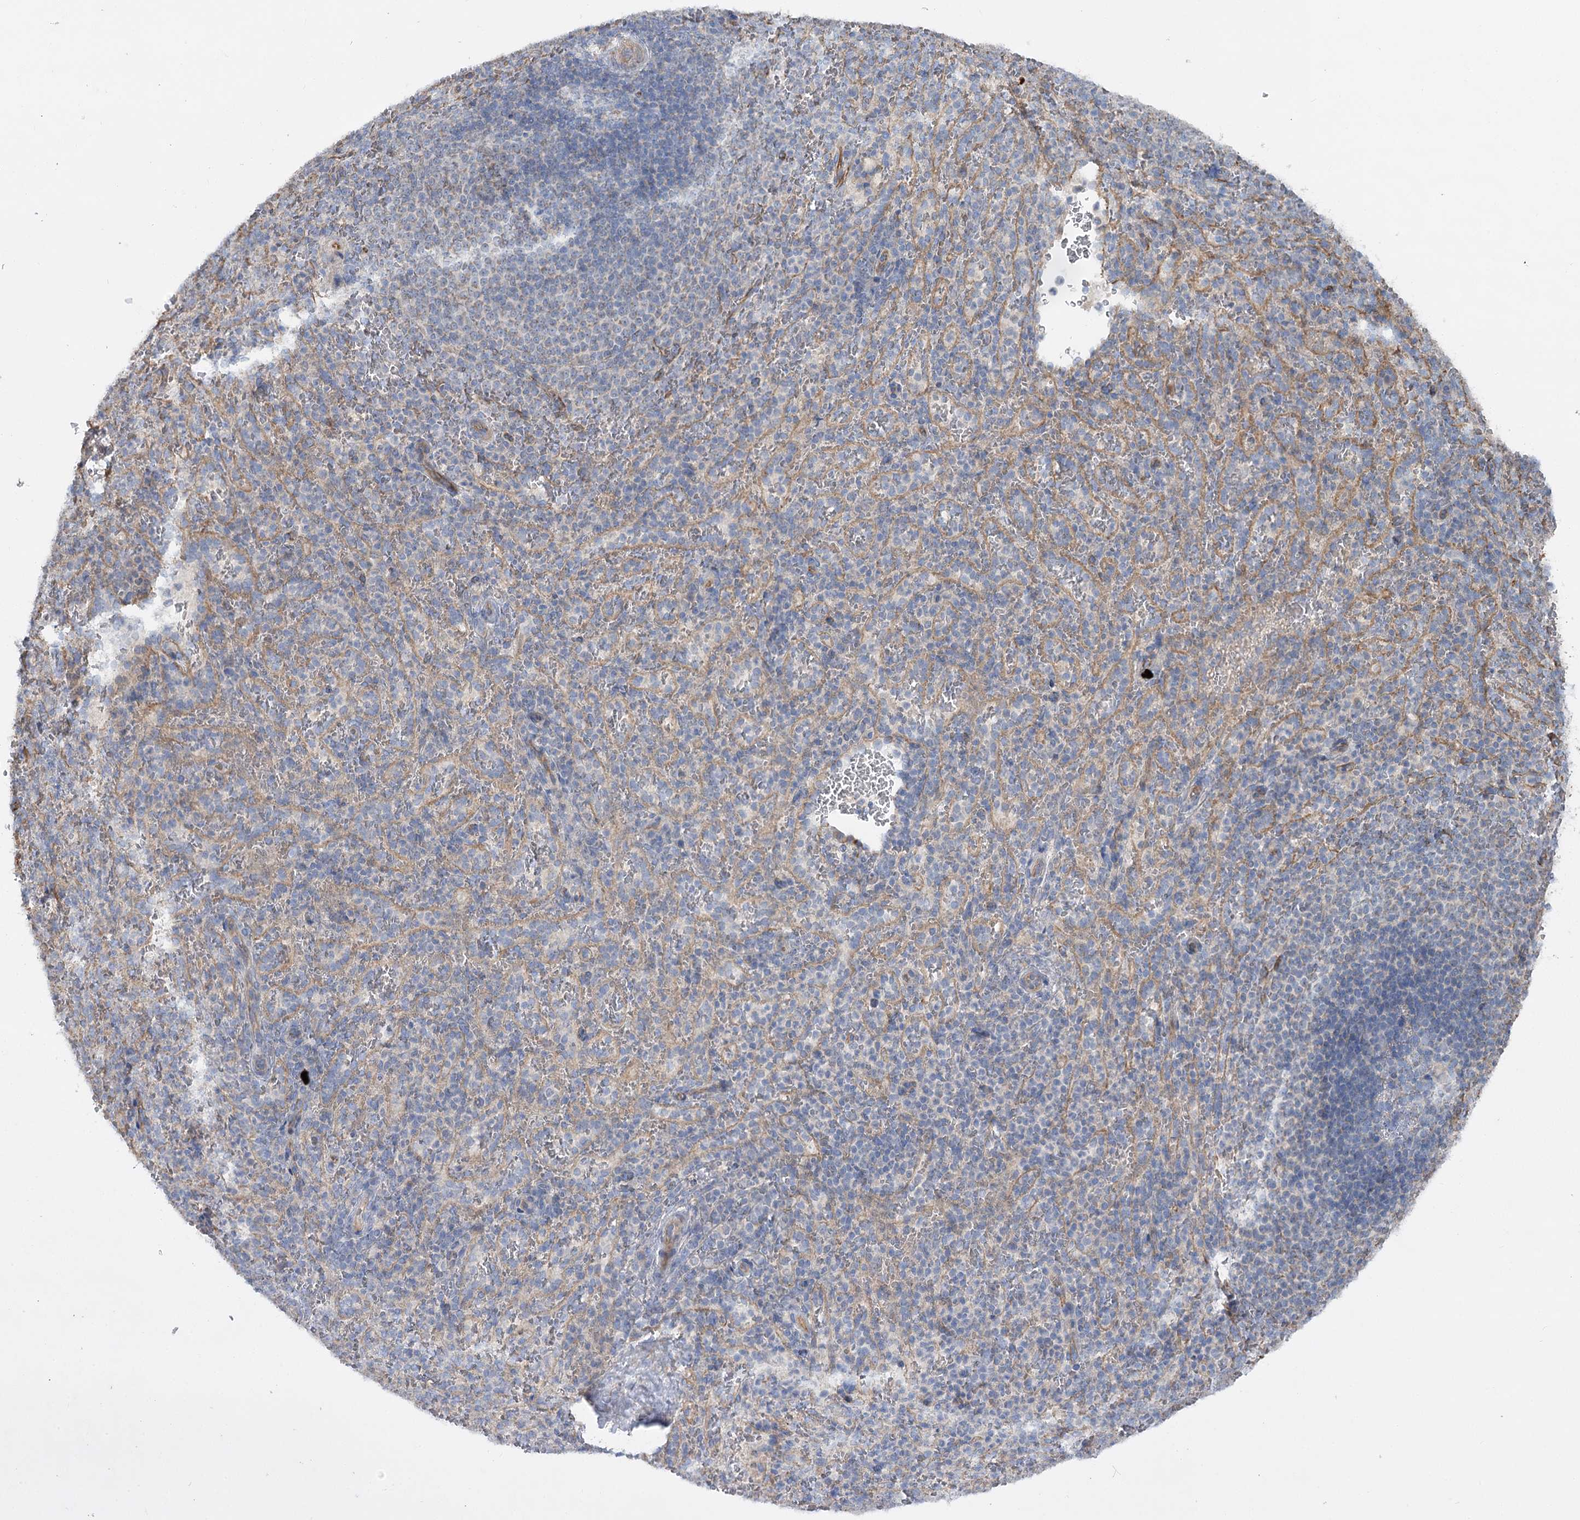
{"staining": {"intensity": "negative", "quantity": "none", "location": "none"}, "tissue": "spleen", "cell_type": "Cells in red pulp", "image_type": "normal", "snomed": [{"axis": "morphology", "description": "Normal tissue, NOS"}, {"axis": "topography", "description": "Spleen"}], "caption": "Benign spleen was stained to show a protein in brown. There is no significant positivity in cells in red pulp. (DAB IHC, high magnification).", "gene": "KIAA0825", "patient": {"sex": "female", "age": 21}}